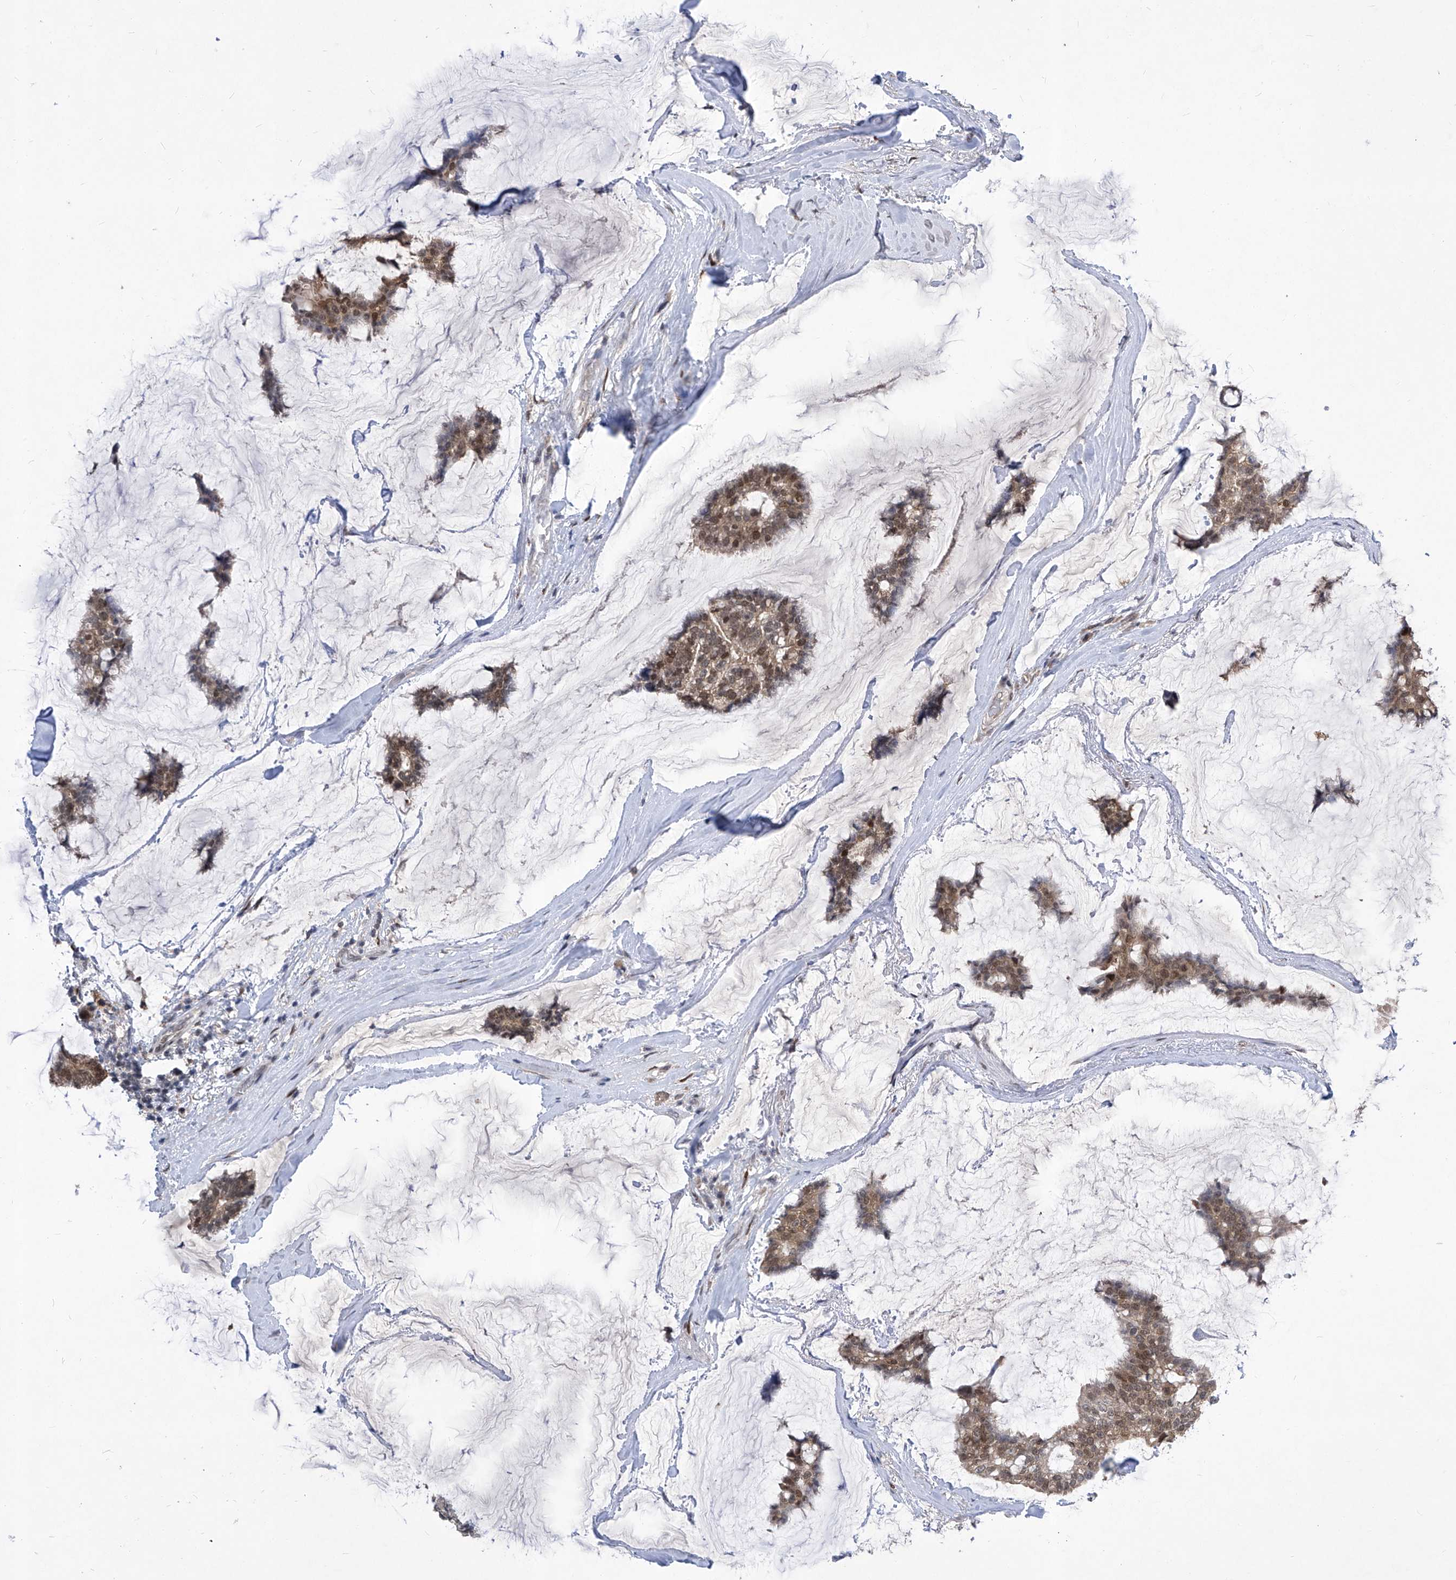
{"staining": {"intensity": "moderate", "quantity": ">75%", "location": "cytoplasmic/membranous,nuclear"}, "tissue": "breast cancer", "cell_type": "Tumor cells", "image_type": "cancer", "snomed": [{"axis": "morphology", "description": "Duct carcinoma"}, {"axis": "topography", "description": "Breast"}], "caption": "Breast cancer (invasive ductal carcinoma) stained with a brown dye shows moderate cytoplasmic/membranous and nuclear positive expression in approximately >75% of tumor cells.", "gene": "CETN2", "patient": {"sex": "female", "age": 93}}